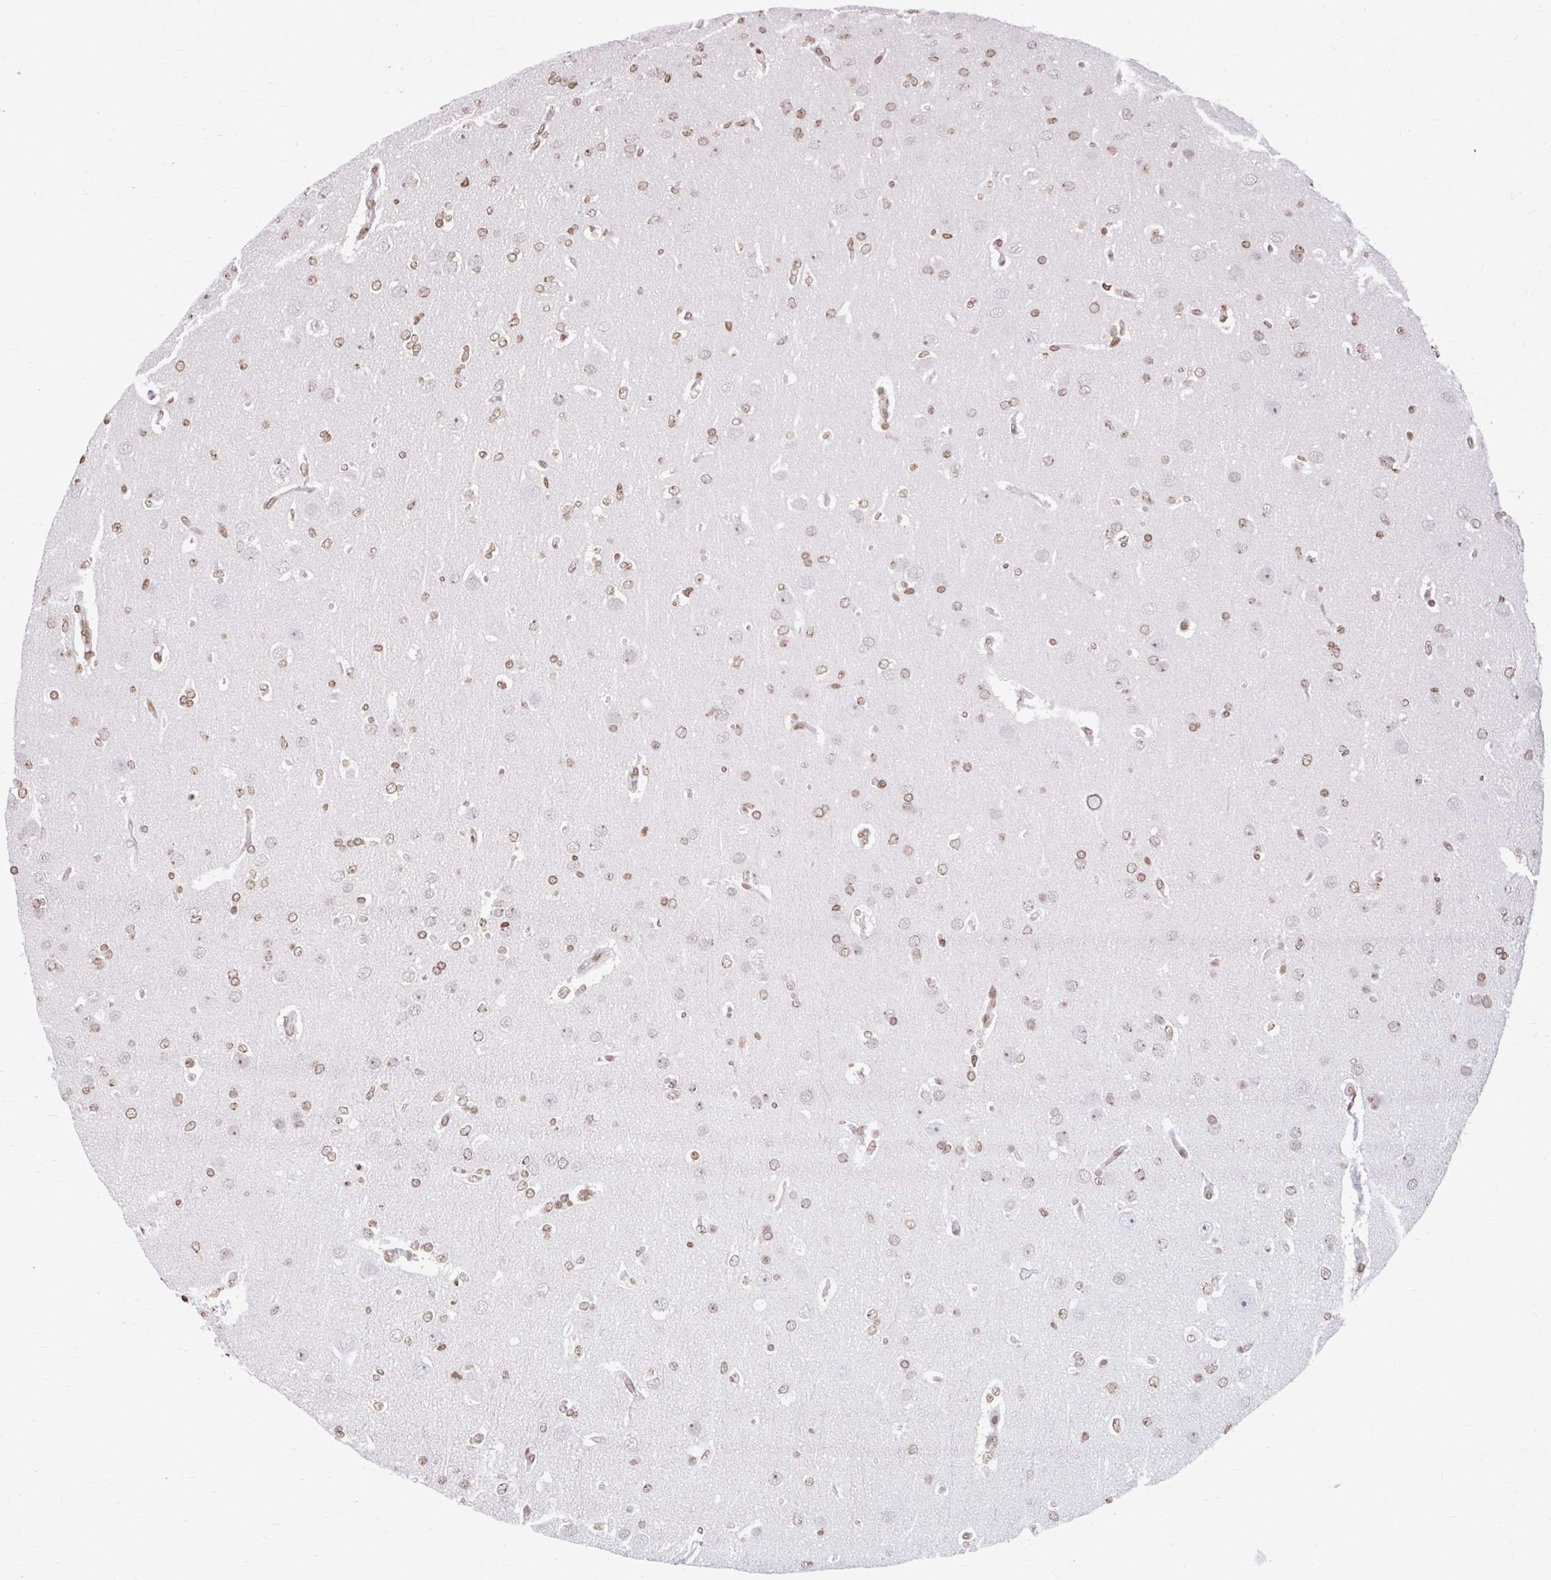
{"staining": {"intensity": "moderate", "quantity": ">75%", "location": "nuclear"}, "tissue": "glioma", "cell_type": "Tumor cells", "image_type": "cancer", "snomed": [{"axis": "morphology", "description": "Glioma, malignant, Low grade"}, {"axis": "topography", "description": "Brain"}], "caption": "Immunohistochemistry of glioma displays medium levels of moderate nuclear staining in about >75% of tumor cells.", "gene": "ORC3", "patient": {"sex": "female", "age": 33}}